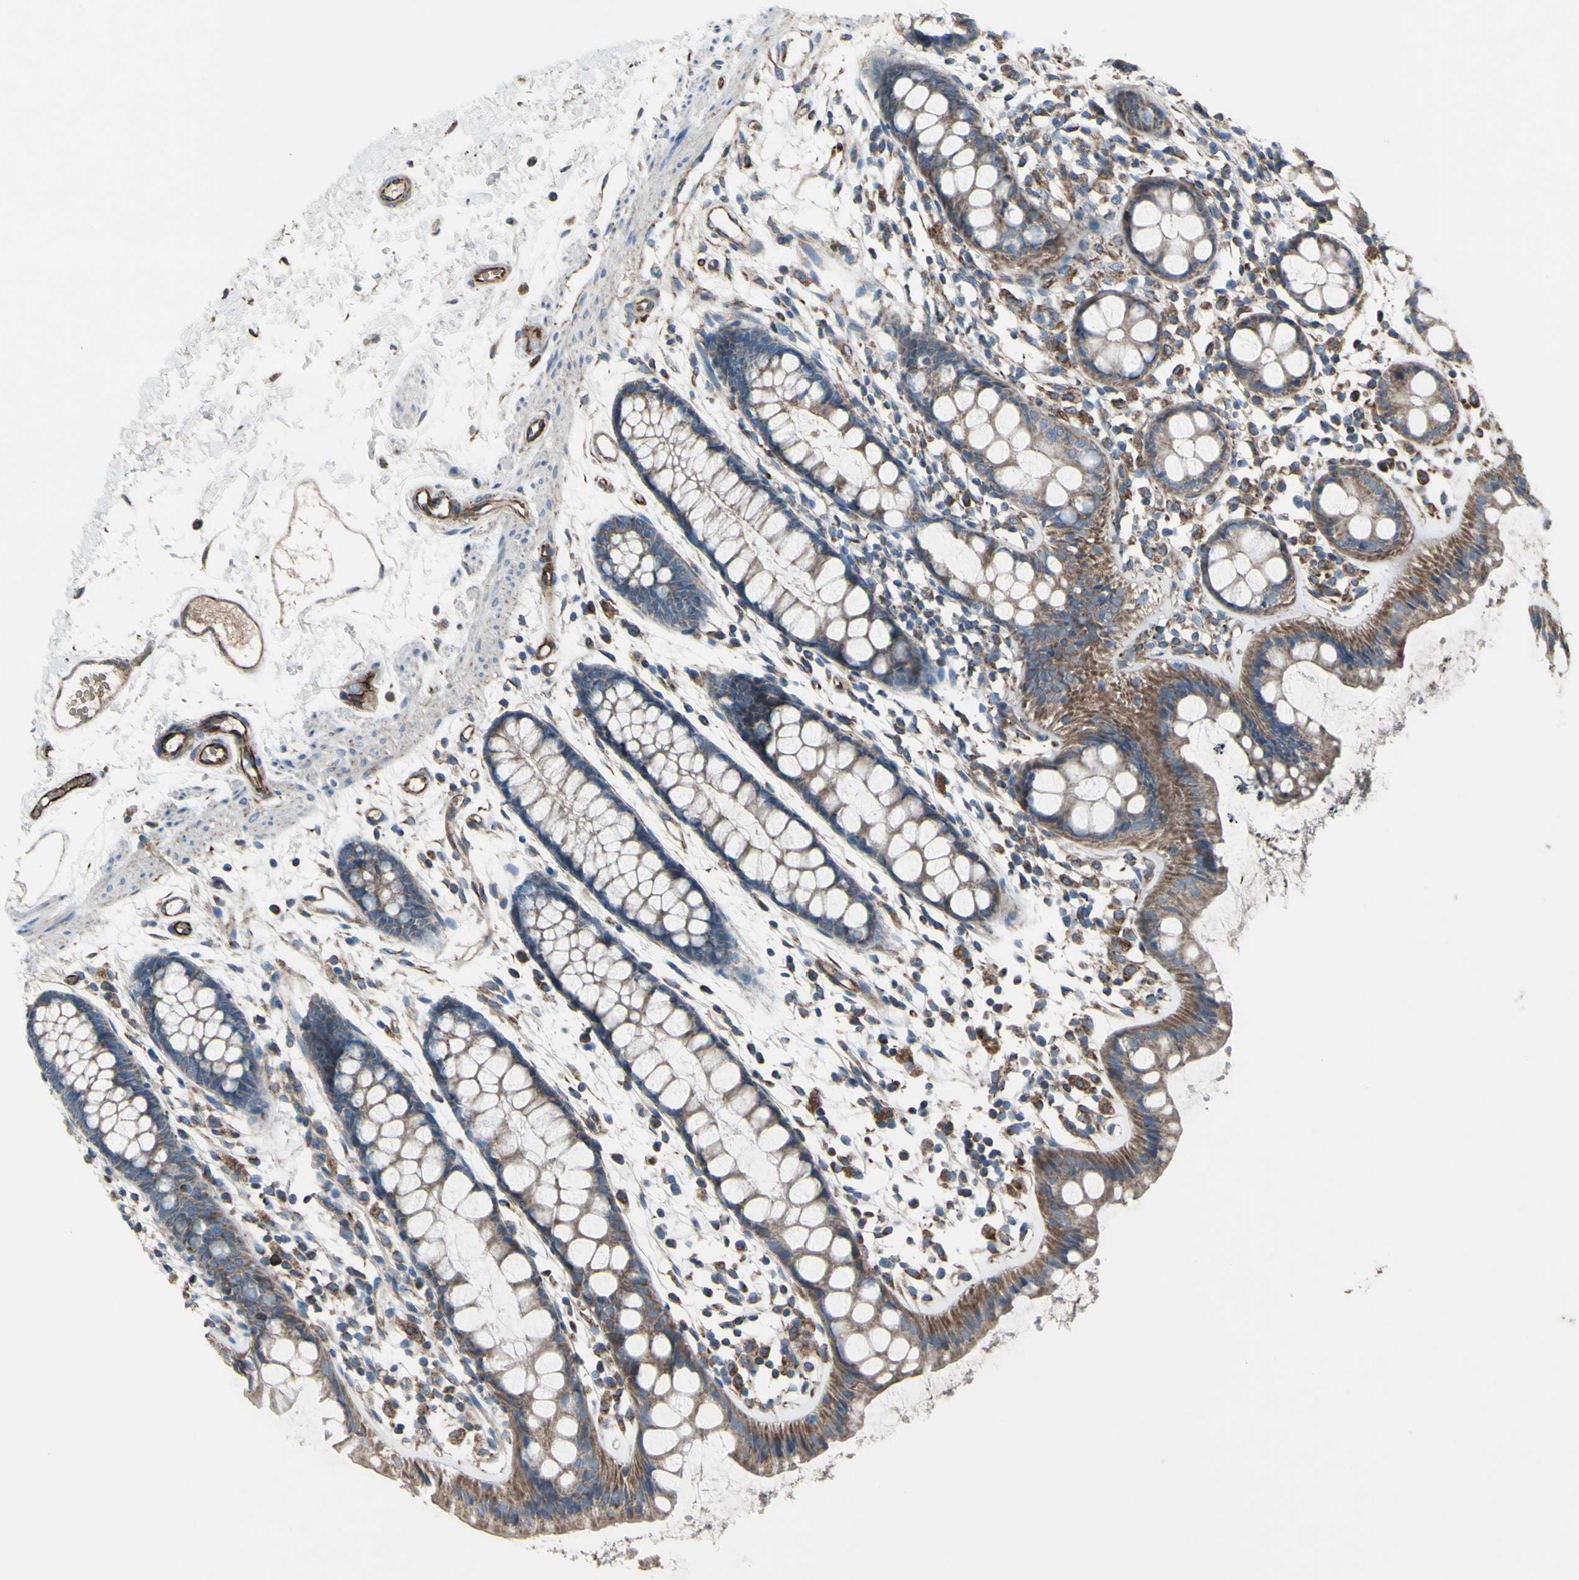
{"staining": {"intensity": "weak", "quantity": ">75%", "location": "cytoplasmic/membranous"}, "tissue": "rectum", "cell_type": "Glandular cells", "image_type": "normal", "snomed": [{"axis": "morphology", "description": "Normal tissue, NOS"}, {"axis": "topography", "description": "Rectum"}], "caption": "Approximately >75% of glandular cells in benign human rectum display weak cytoplasmic/membranous protein positivity as visualized by brown immunohistochemical staining.", "gene": "EMC7", "patient": {"sex": "female", "age": 66}}